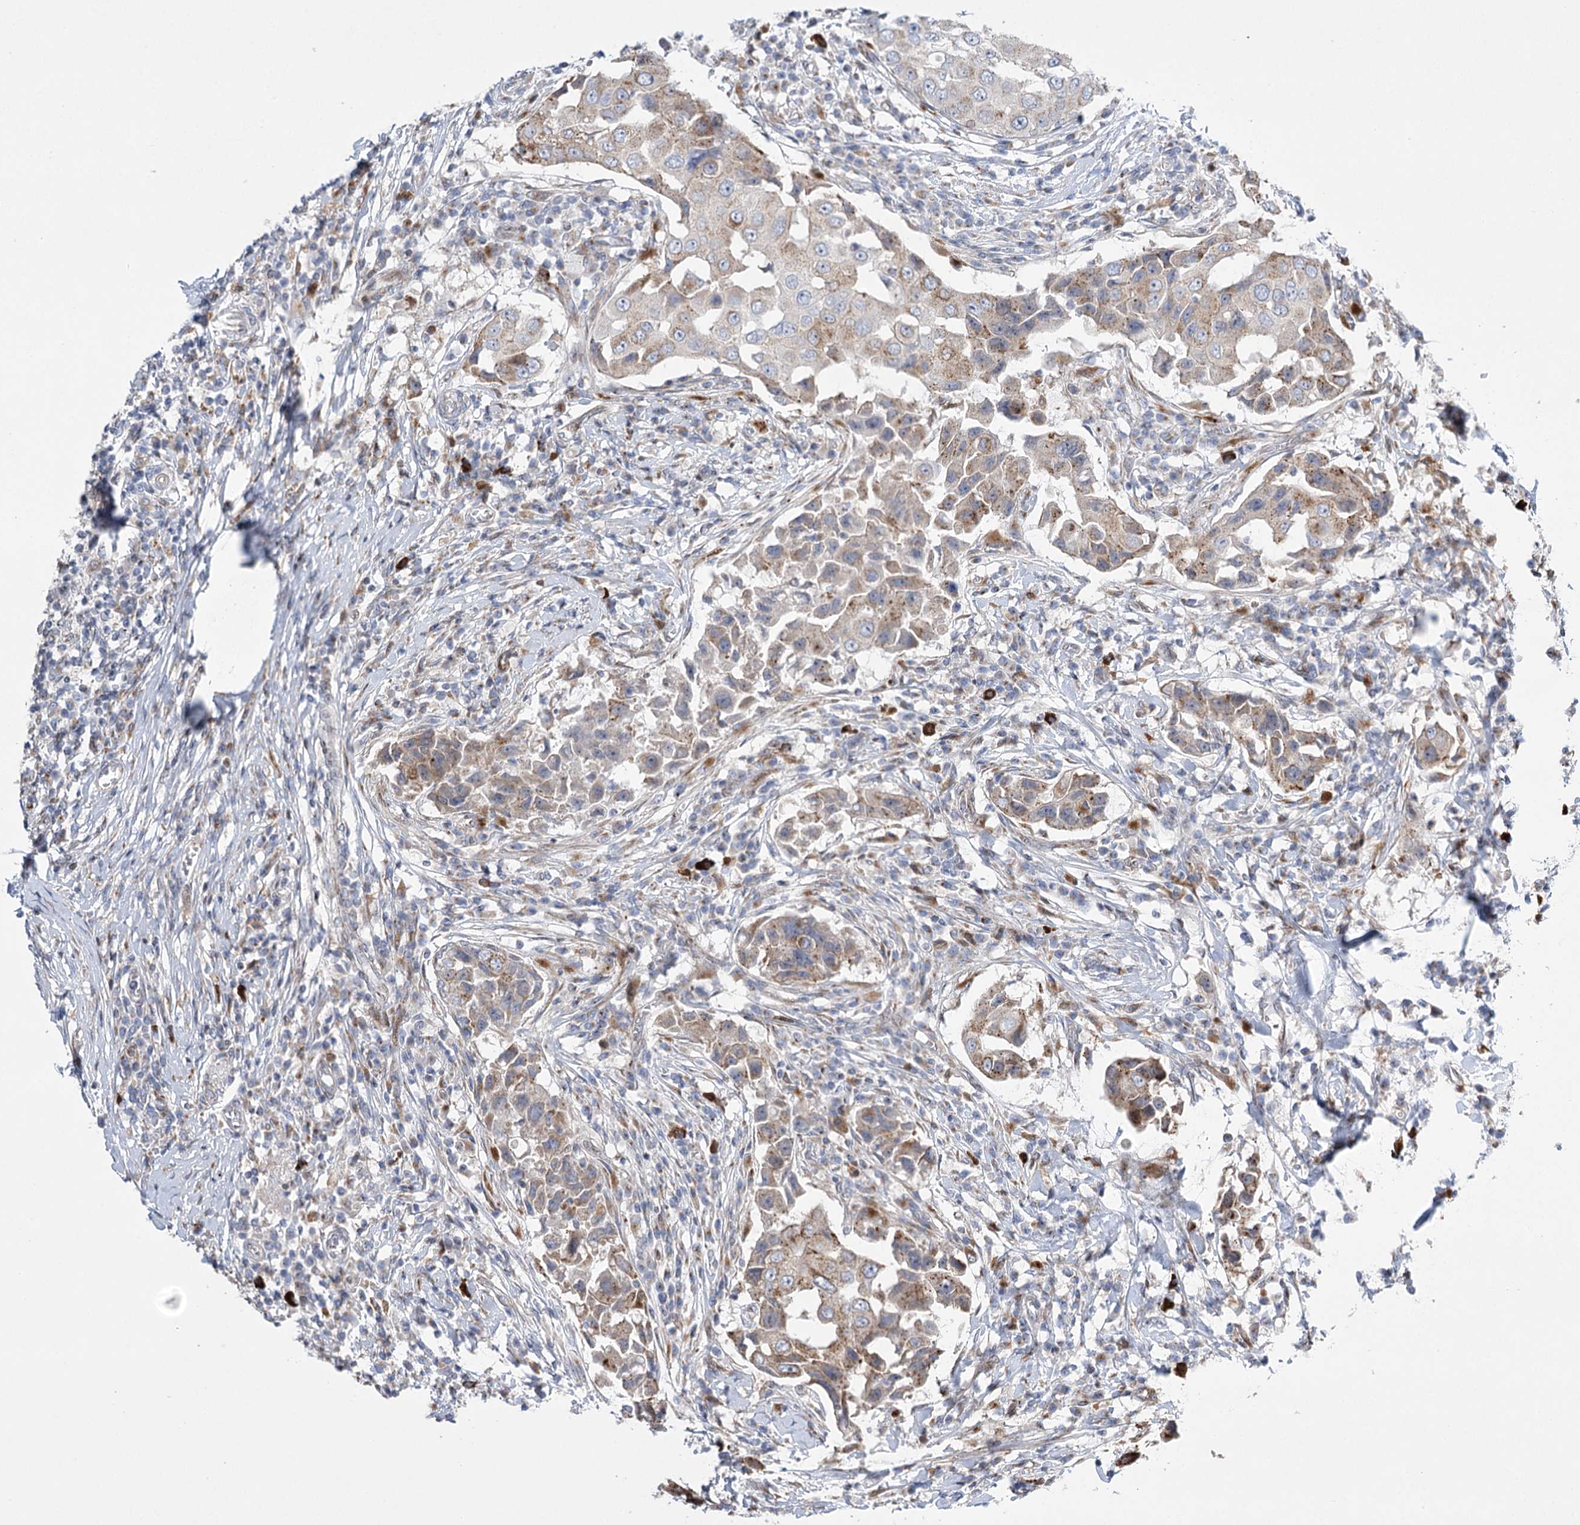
{"staining": {"intensity": "moderate", "quantity": ">75%", "location": "cytoplasmic/membranous"}, "tissue": "breast cancer", "cell_type": "Tumor cells", "image_type": "cancer", "snomed": [{"axis": "morphology", "description": "Duct carcinoma"}, {"axis": "topography", "description": "Breast"}], "caption": "Breast invasive ductal carcinoma stained with a protein marker exhibits moderate staining in tumor cells.", "gene": "NME7", "patient": {"sex": "female", "age": 27}}